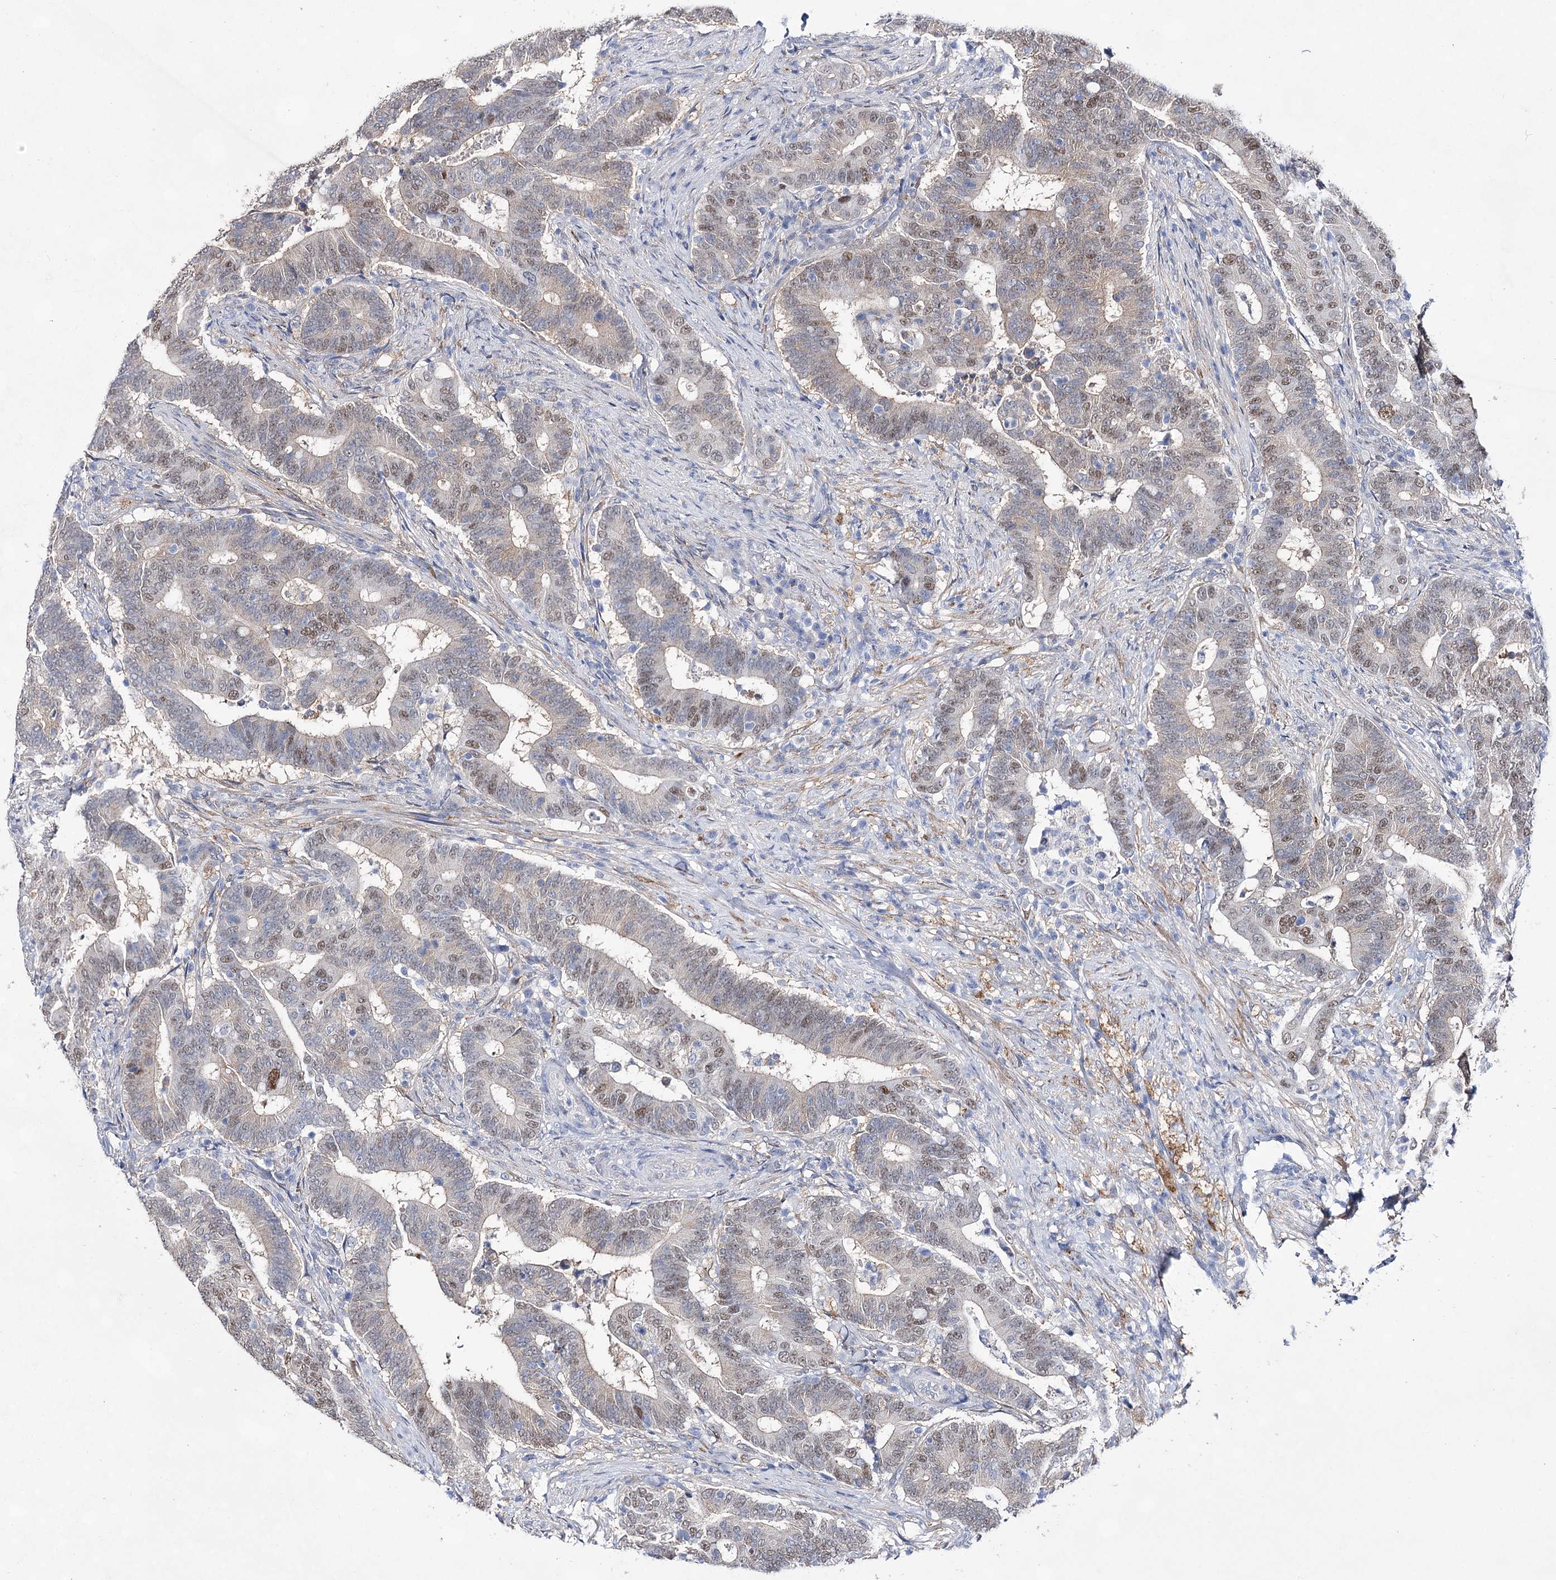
{"staining": {"intensity": "moderate", "quantity": "25%-75%", "location": "nuclear"}, "tissue": "colorectal cancer", "cell_type": "Tumor cells", "image_type": "cancer", "snomed": [{"axis": "morphology", "description": "Adenocarcinoma, NOS"}, {"axis": "topography", "description": "Colon"}], "caption": "Colorectal cancer (adenocarcinoma) tissue reveals moderate nuclear expression in about 25%-75% of tumor cells (brown staining indicates protein expression, while blue staining denotes nuclei).", "gene": "UGDH", "patient": {"sex": "female", "age": 66}}